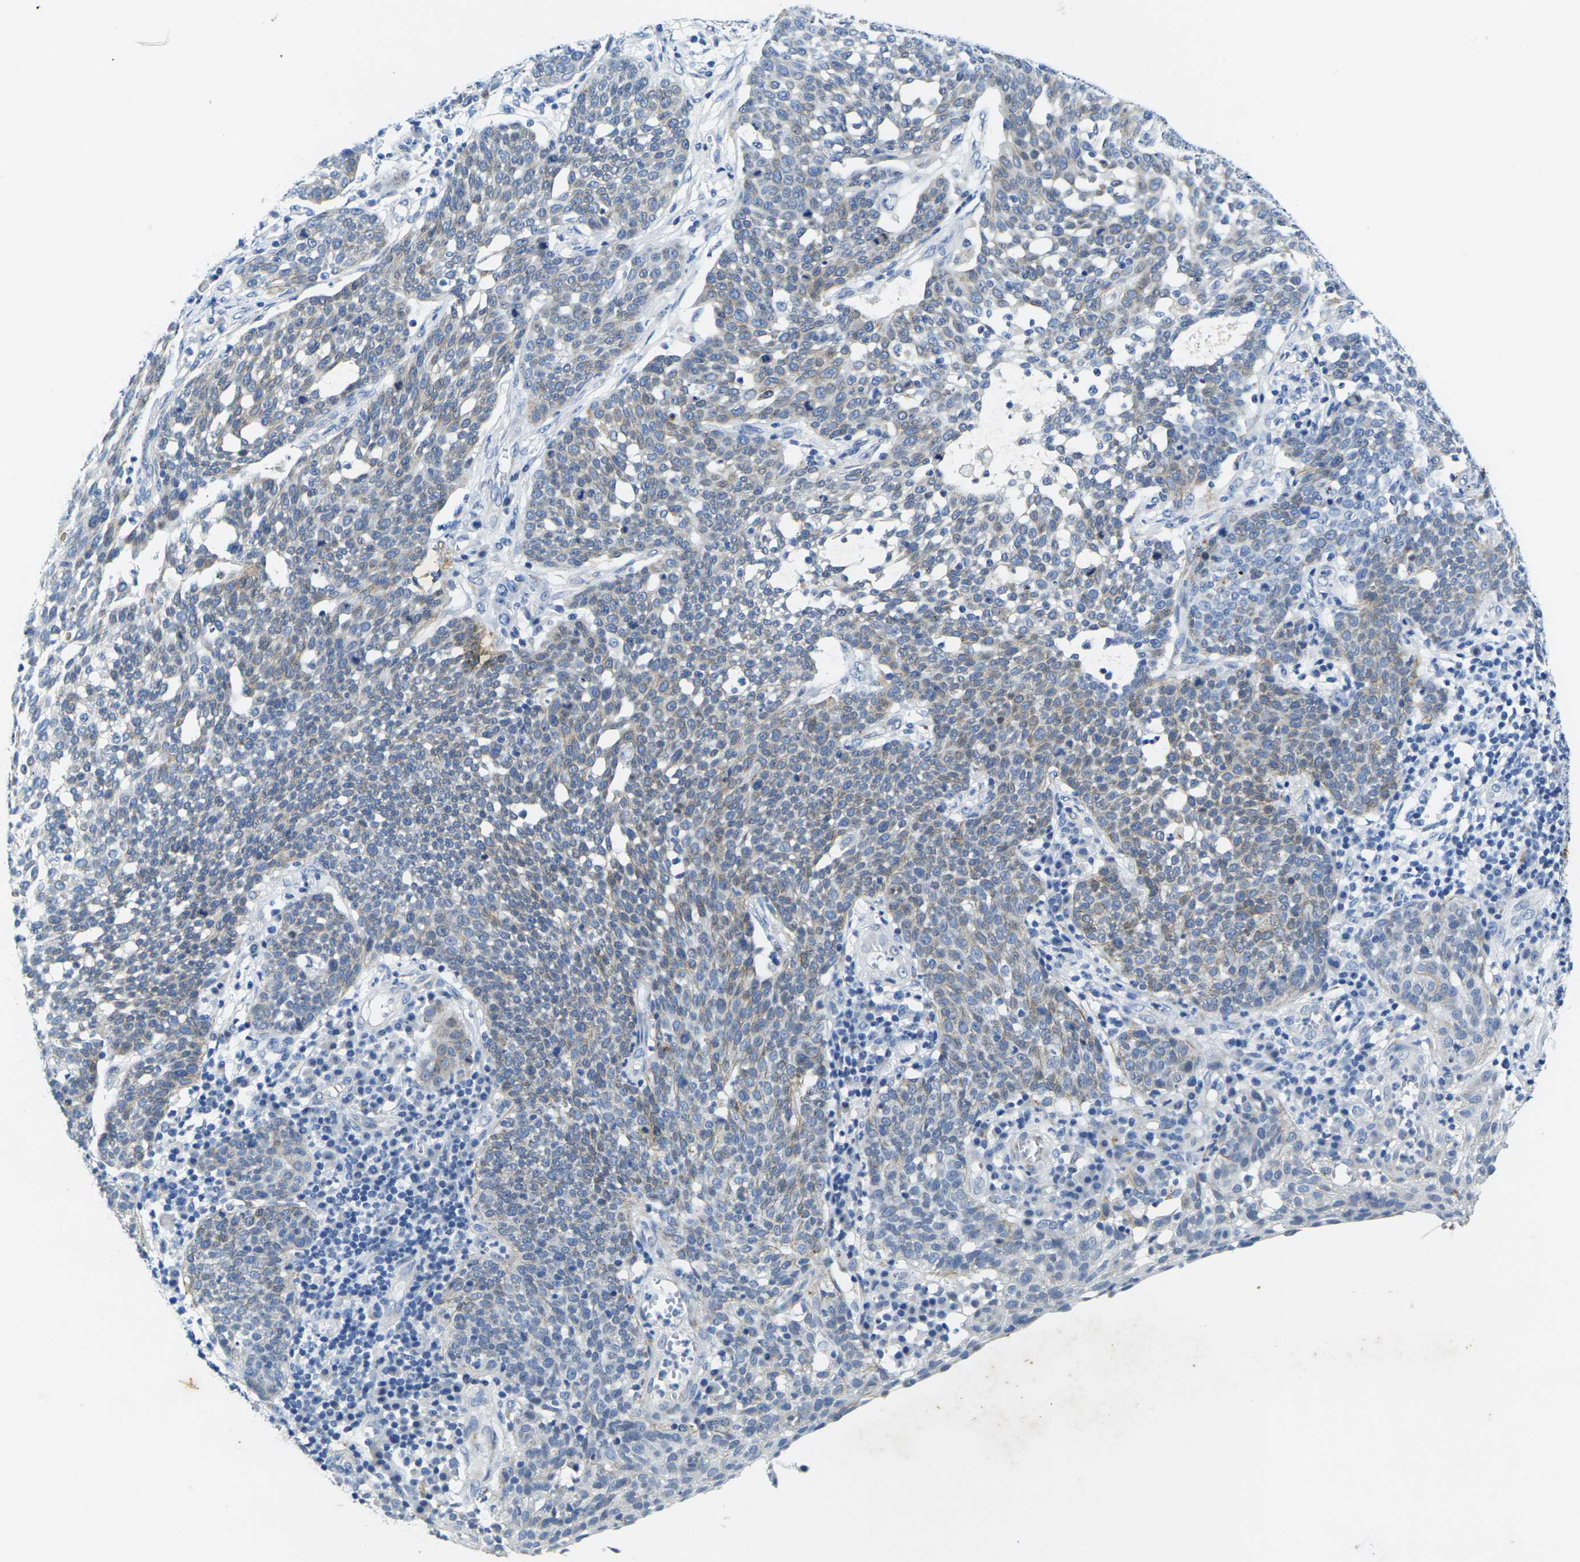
{"staining": {"intensity": "weak", "quantity": "<25%", "location": "cytoplasmic/membranous"}, "tissue": "cervical cancer", "cell_type": "Tumor cells", "image_type": "cancer", "snomed": [{"axis": "morphology", "description": "Squamous cell carcinoma, NOS"}, {"axis": "topography", "description": "Cervix"}], "caption": "Protein analysis of cervical cancer (squamous cell carcinoma) demonstrates no significant staining in tumor cells.", "gene": "CRK", "patient": {"sex": "female", "age": 34}}